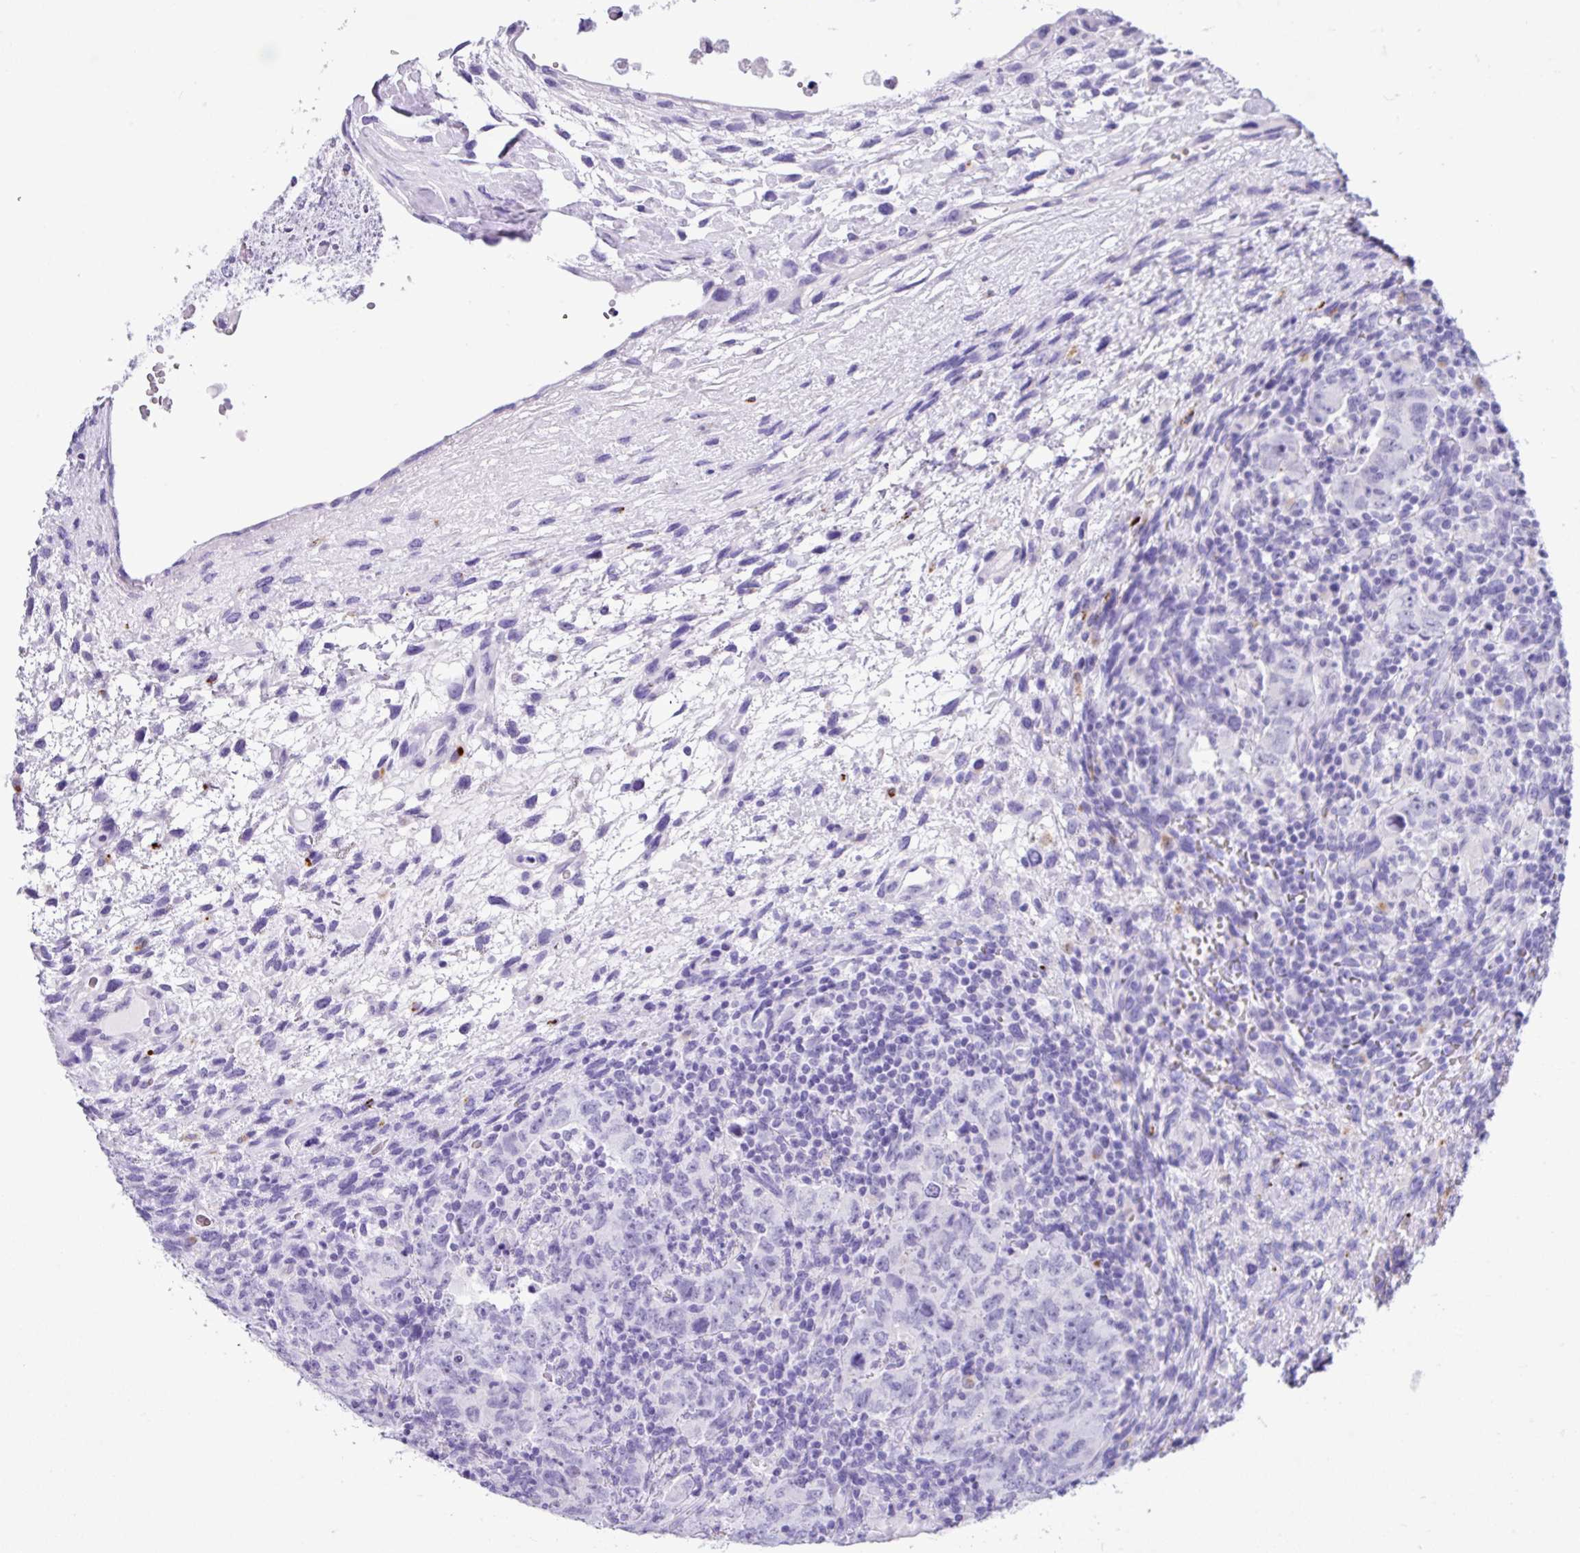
{"staining": {"intensity": "negative", "quantity": "none", "location": "none"}, "tissue": "testis cancer", "cell_type": "Tumor cells", "image_type": "cancer", "snomed": [{"axis": "morphology", "description": "Carcinoma, Embryonal, NOS"}, {"axis": "topography", "description": "Testis"}], "caption": "Histopathology image shows no protein positivity in tumor cells of embryonal carcinoma (testis) tissue.", "gene": "ZG16", "patient": {"sex": "male", "age": 24}}